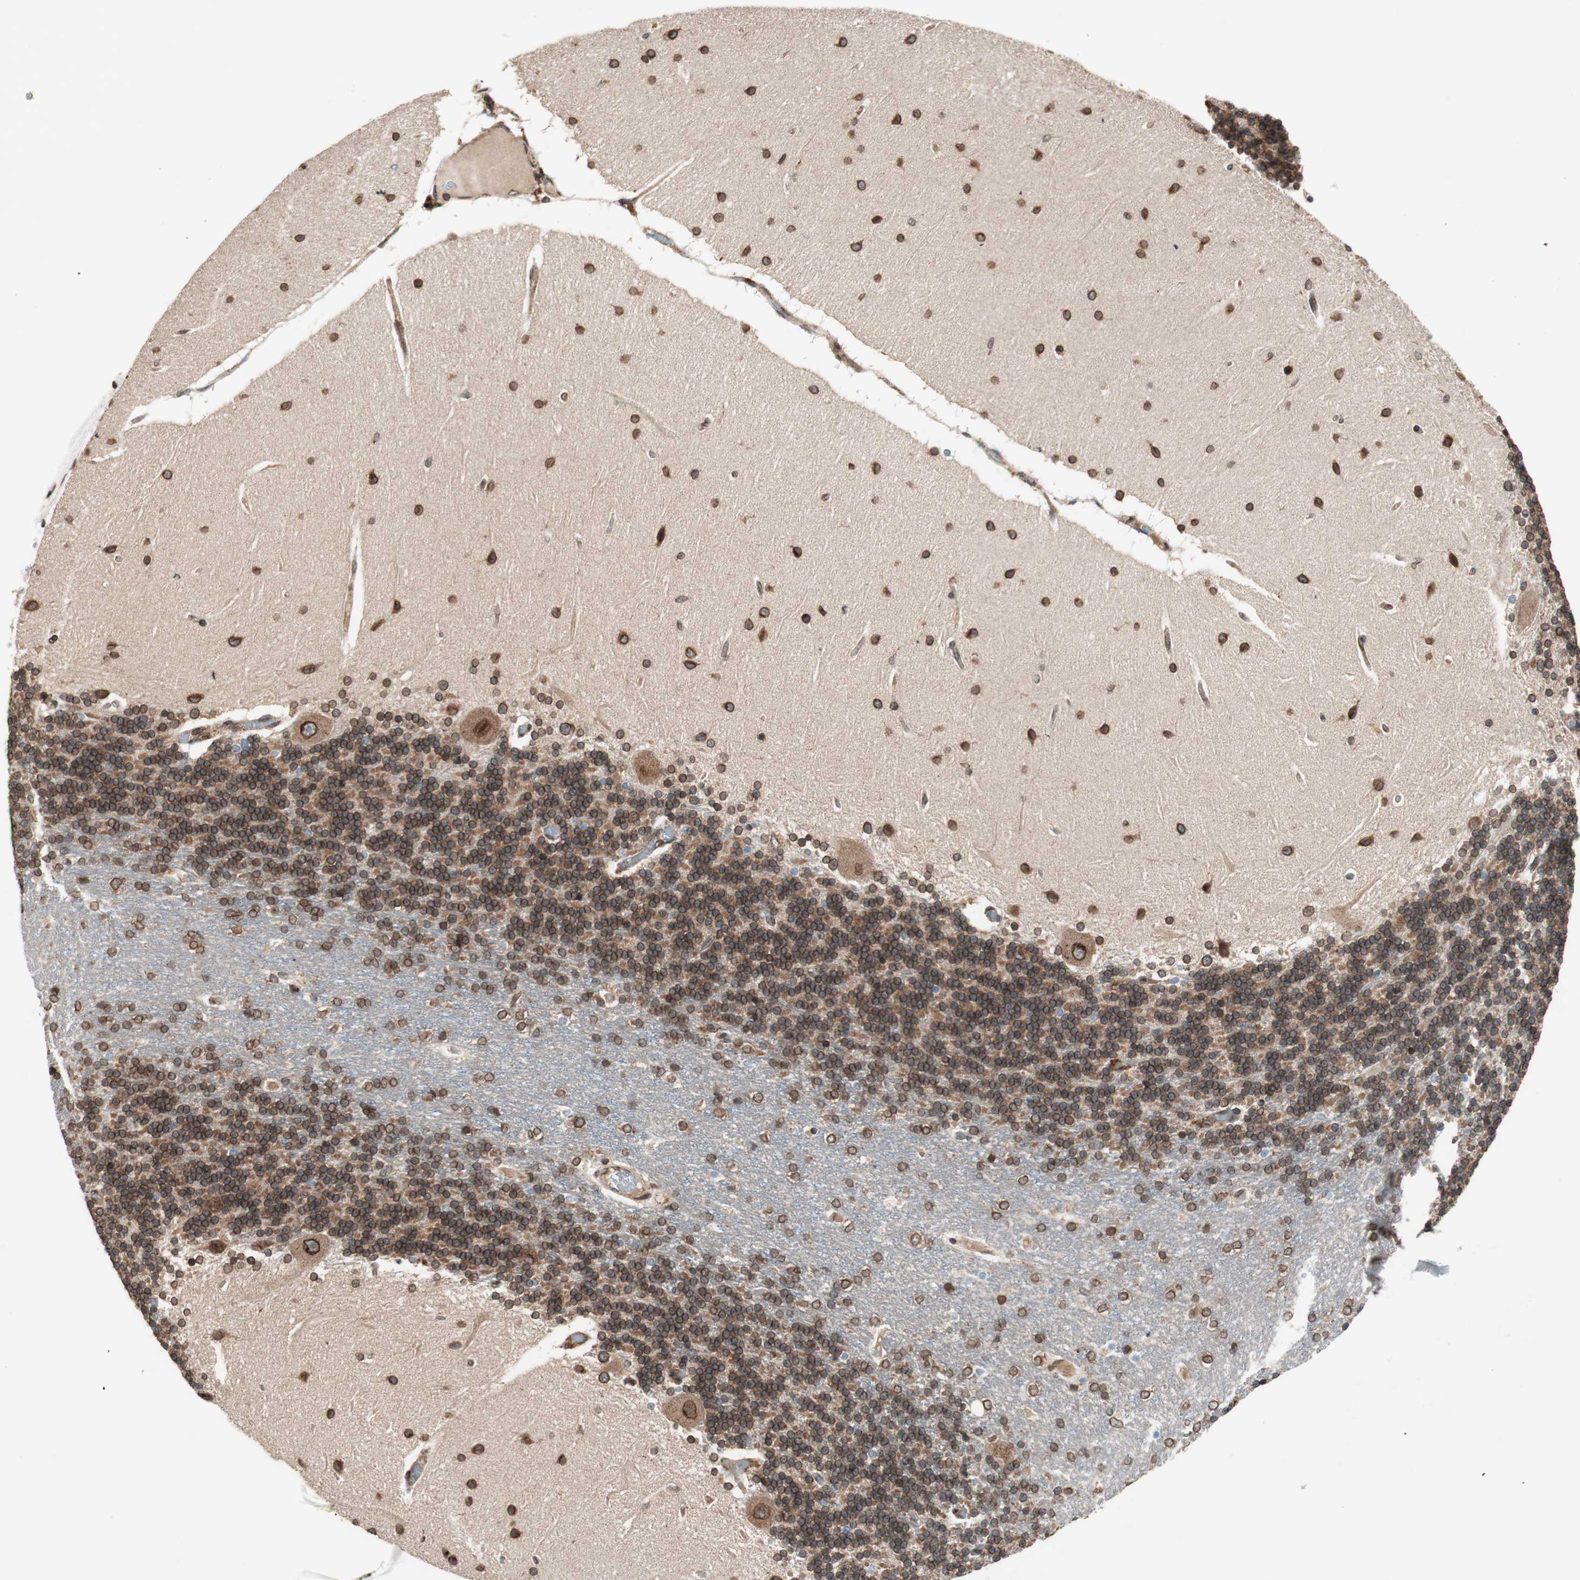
{"staining": {"intensity": "strong", "quantity": ">75%", "location": "cytoplasmic/membranous,nuclear"}, "tissue": "cerebellum", "cell_type": "Cells in granular layer", "image_type": "normal", "snomed": [{"axis": "morphology", "description": "Normal tissue, NOS"}, {"axis": "topography", "description": "Cerebellum"}], "caption": "About >75% of cells in granular layer in unremarkable cerebellum reveal strong cytoplasmic/membranous,nuclear protein staining as visualized by brown immunohistochemical staining.", "gene": "NUP62", "patient": {"sex": "female", "age": 54}}